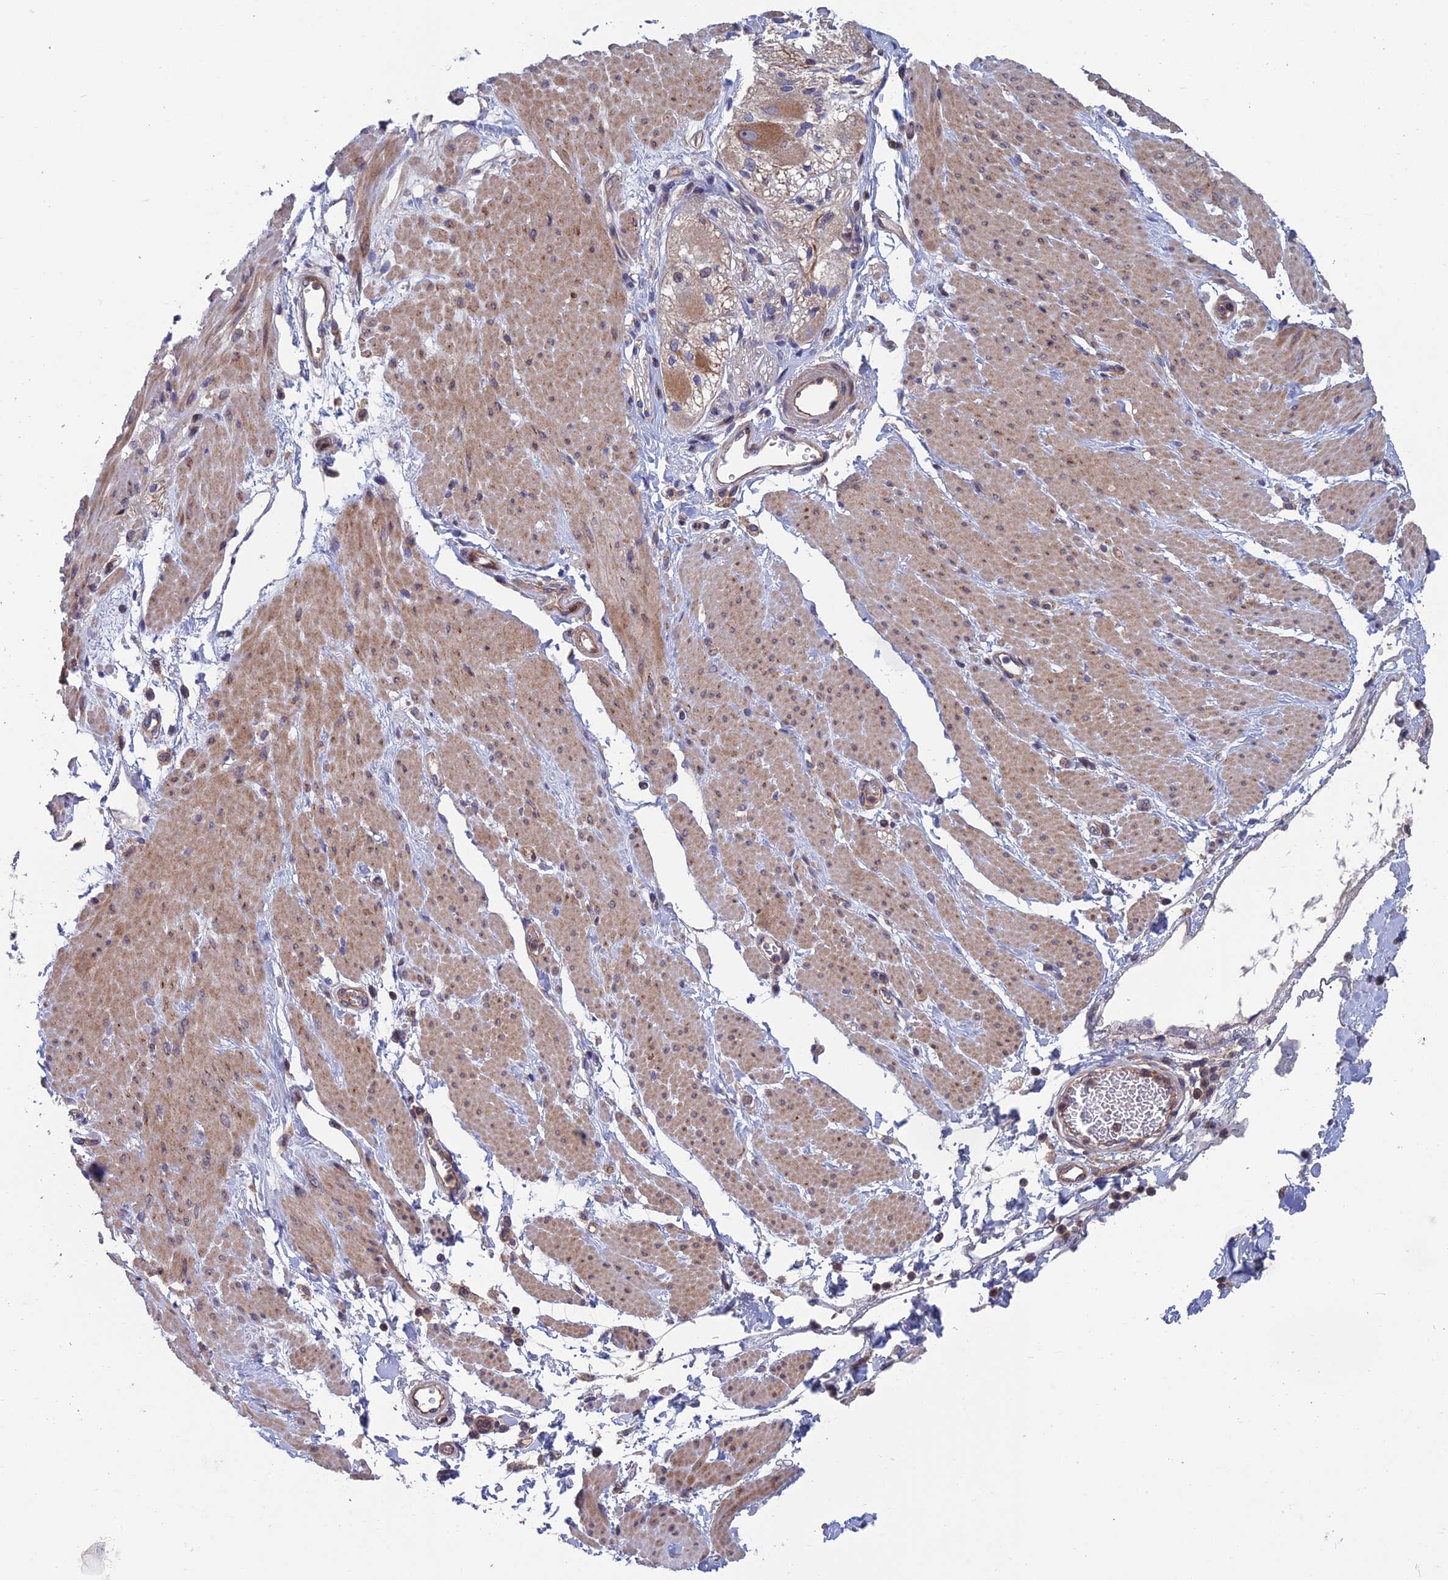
{"staining": {"intensity": "weak", "quantity": ">75%", "location": "cytoplasmic/membranous"}, "tissue": "soft tissue", "cell_type": "Fibroblasts", "image_type": "normal", "snomed": [{"axis": "morphology", "description": "Normal tissue, NOS"}, {"axis": "morphology", "description": "Adenocarcinoma, NOS"}, {"axis": "topography", "description": "Duodenum"}, {"axis": "topography", "description": "Peripheral nerve tissue"}], "caption": "A high-resolution photomicrograph shows immunohistochemistry (IHC) staining of normal soft tissue, which reveals weak cytoplasmic/membranous staining in about >75% of fibroblasts. The staining was performed using DAB (3,3'-diaminobenzidine), with brown indicating positive protein expression. Nuclei are stained blue with hematoxylin.", "gene": "USP37", "patient": {"sex": "female", "age": 60}}